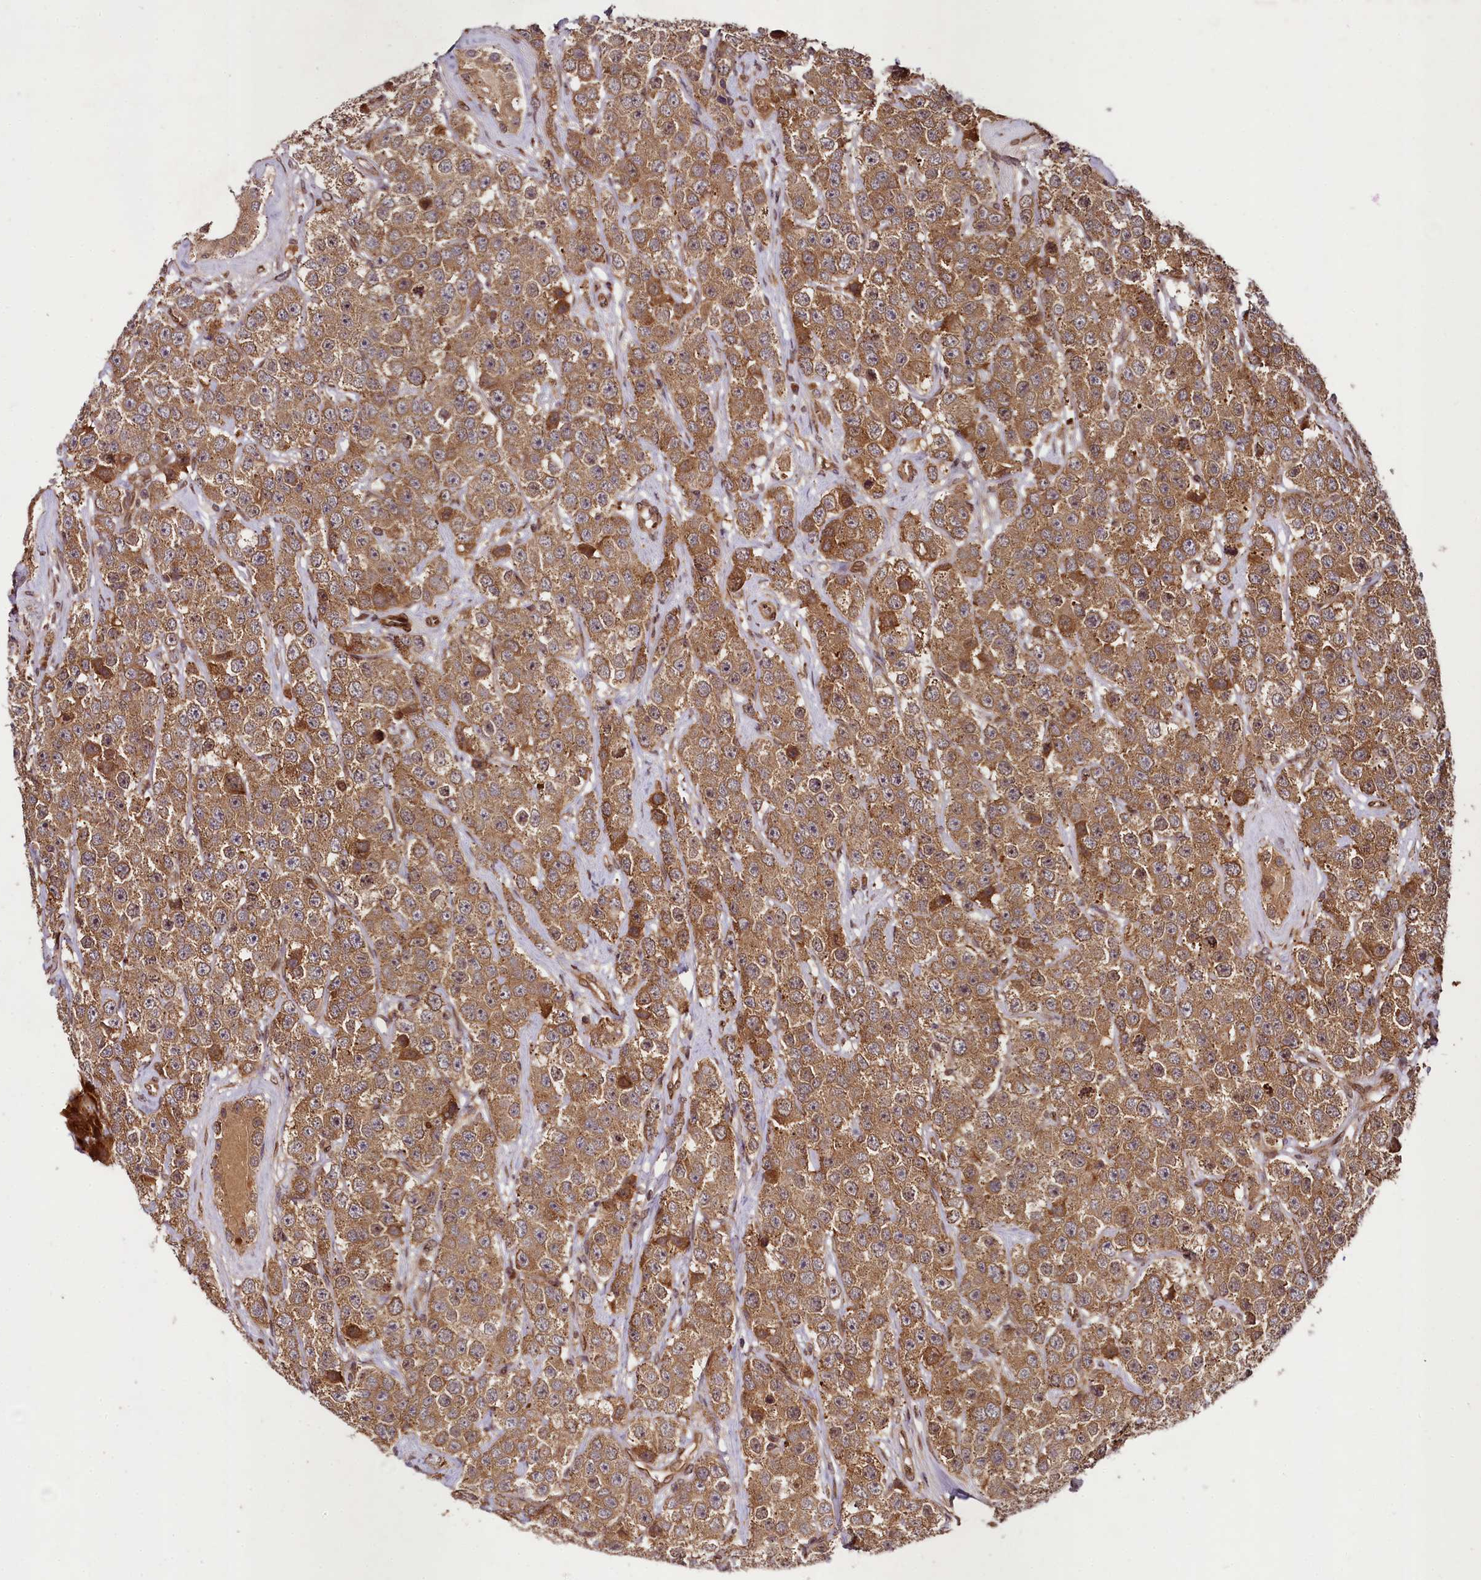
{"staining": {"intensity": "moderate", "quantity": ">75%", "location": "cytoplasmic/membranous"}, "tissue": "testis cancer", "cell_type": "Tumor cells", "image_type": "cancer", "snomed": [{"axis": "morphology", "description": "Seminoma, NOS"}, {"axis": "topography", "description": "Testis"}], "caption": "Brown immunohistochemical staining in testis seminoma reveals moderate cytoplasmic/membranous staining in approximately >75% of tumor cells. The protein of interest is stained brown, and the nuclei are stained in blue (DAB (3,3'-diaminobenzidine) IHC with brightfield microscopy, high magnification).", "gene": "DCP1B", "patient": {"sex": "male", "age": 28}}